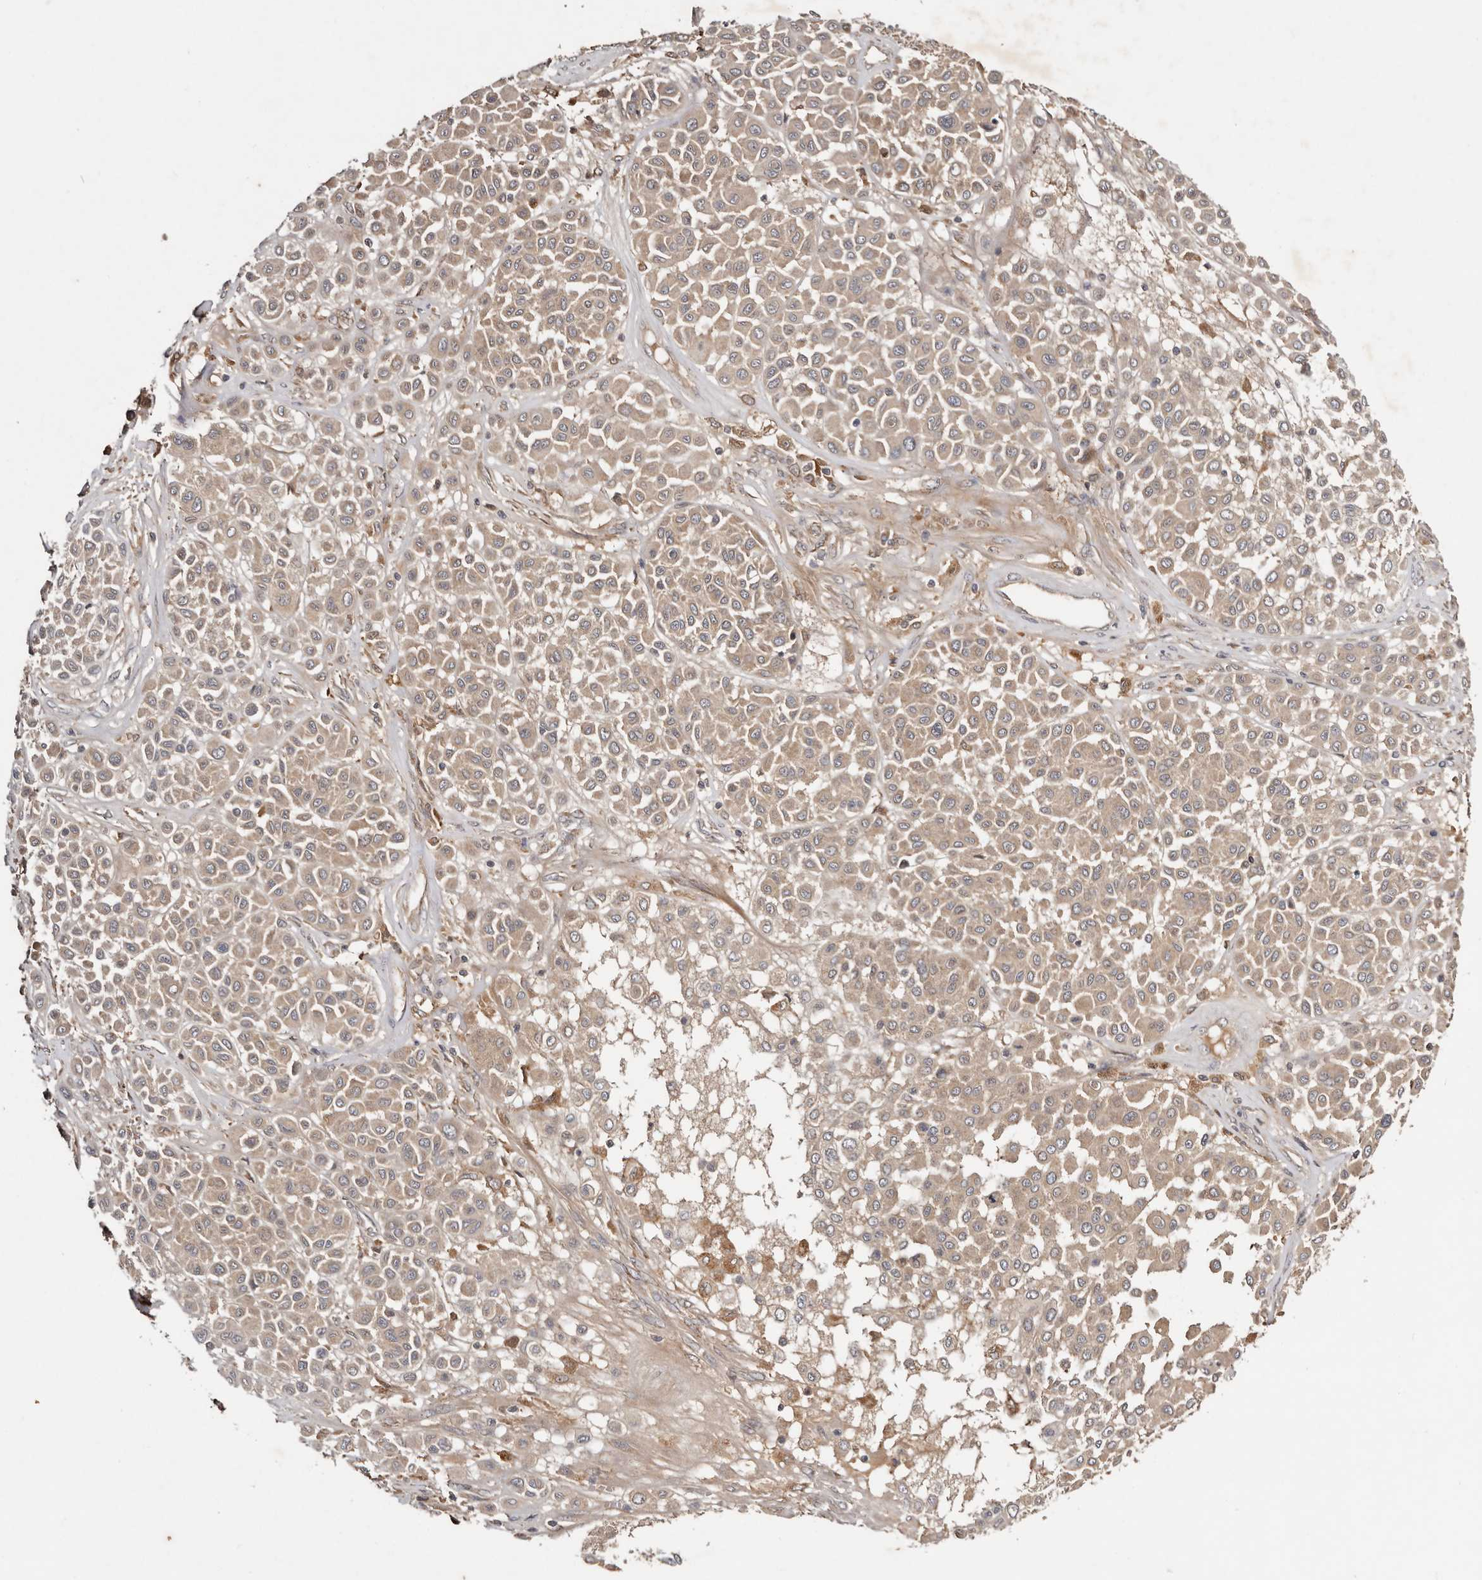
{"staining": {"intensity": "weak", "quantity": ">75%", "location": "cytoplasmic/membranous"}, "tissue": "melanoma", "cell_type": "Tumor cells", "image_type": "cancer", "snomed": [{"axis": "morphology", "description": "Malignant melanoma, Metastatic site"}, {"axis": "topography", "description": "Soft tissue"}], "caption": "High-magnification brightfield microscopy of melanoma stained with DAB (brown) and counterstained with hematoxylin (blue). tumor cells exhibit weak cytoplasmic/membranous positivity is seen in approximately>75% of cells.", "gene": "PKIB", "patient": {"sex": "male", "age": 41}}